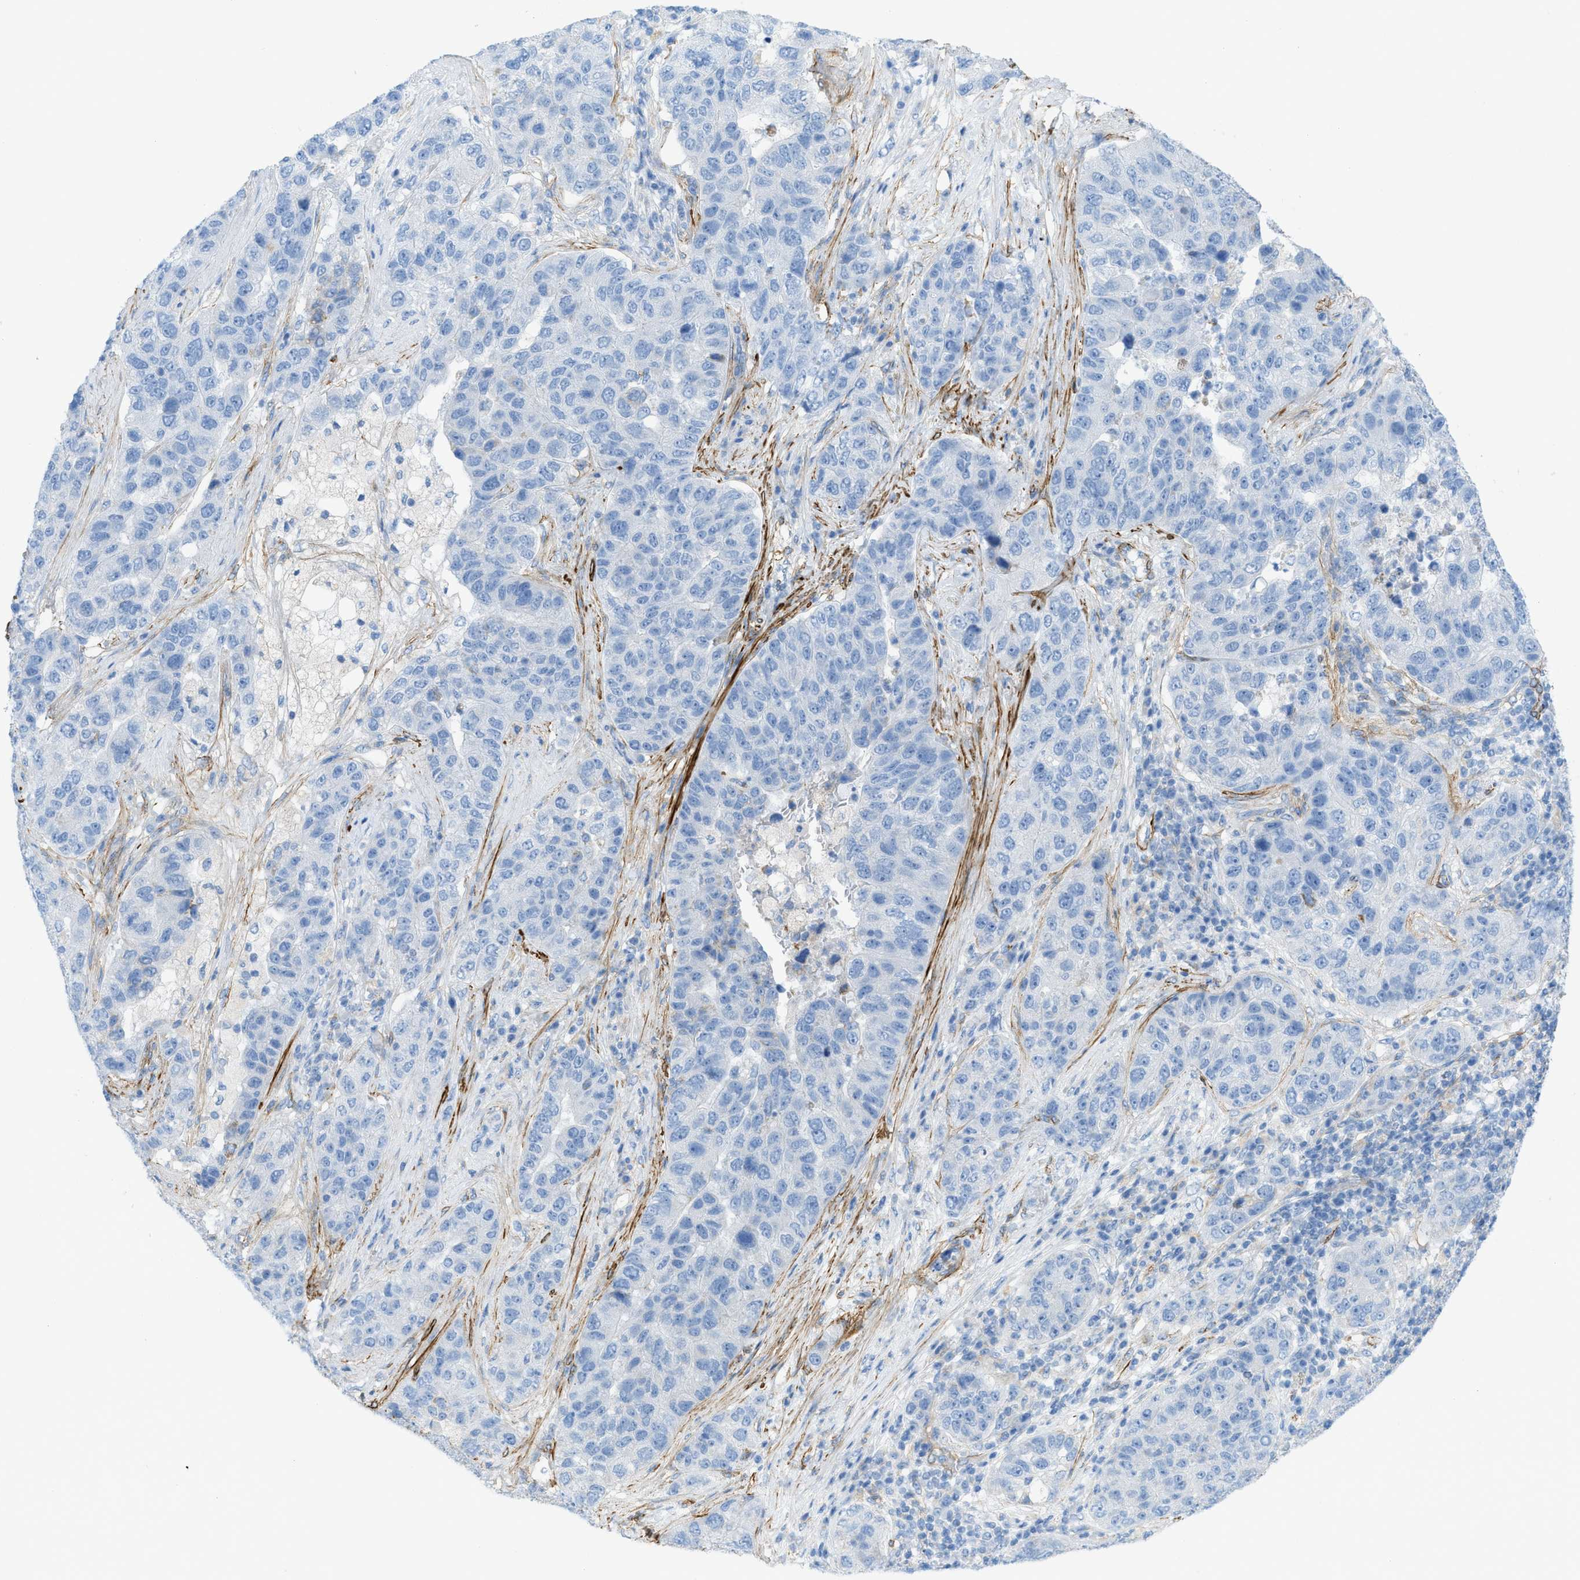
{"staining": {"intensity": "negative", "quantity": "none", "location": "none"}, "tissue": "pancreatic cancer", "cell_type": "Tumor cells", "image_type": "cancer", "snomed": [{"axis": "morphology", "description": "Adenocarcinoma, NOS"}, {"axis": "topography", "description": "Pancreas"}], "caption": "Immunohistochemical staining of human adenocarcinoma (pancreatic) reveals no significant expression in tumor cells. (DAB immunohistochemistry (IHC) visualized using brightfield microscopy, high magnification).", "gene": "MYH11", "patient": {"sex": "female", "age": 61}}